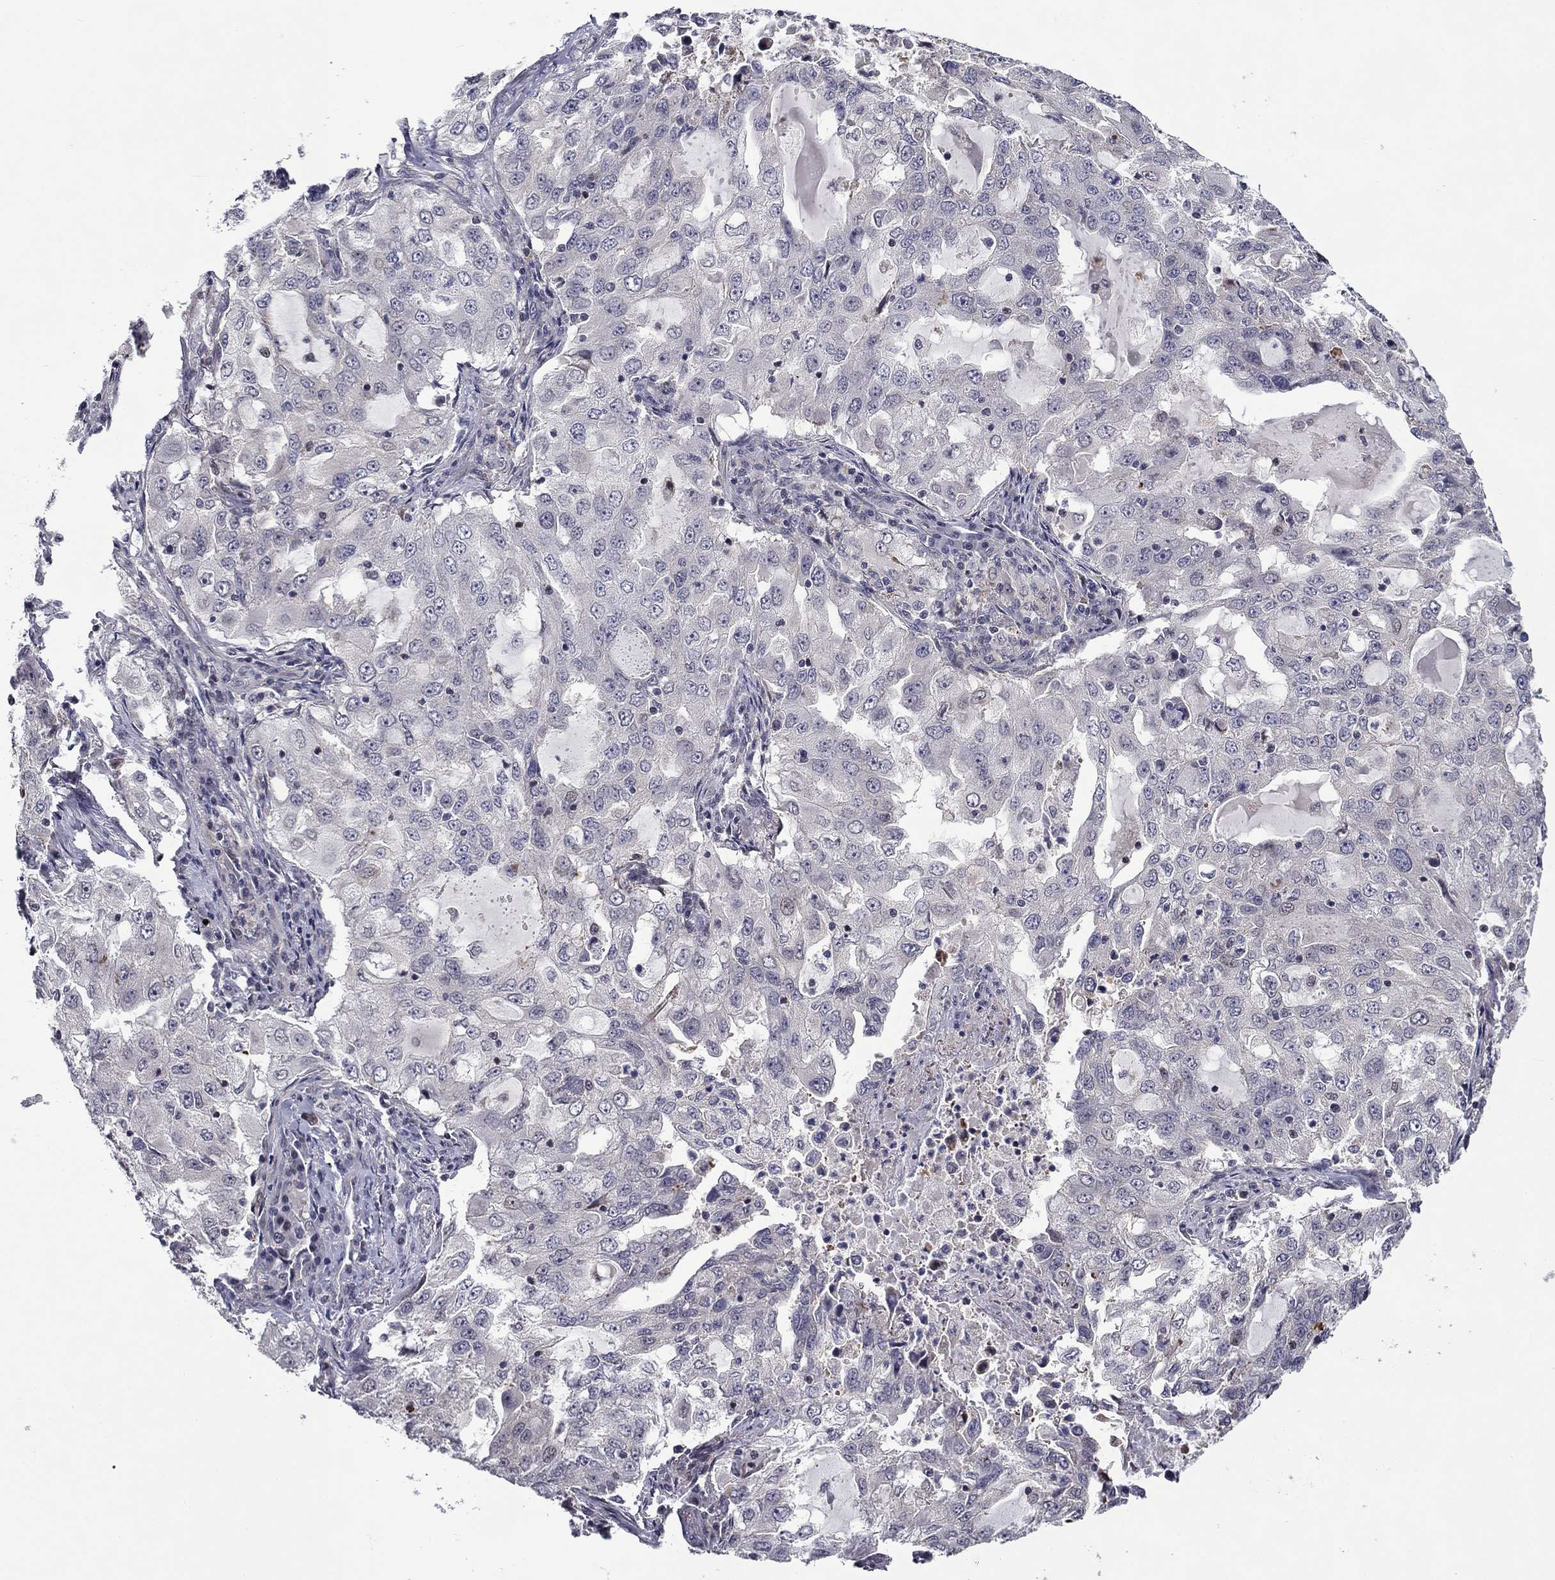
{"staining": {"intensity": "negative", "quantity": "none", "location": "none"}, "tissue": "lung cancer", "cell_type": "Tumor cells", "image_type": "cancer", "snomed": [{"axis": "morphology", "description": "Adenocarcinoma, NOS"}, {"axis": "topography", "description": "Lung"}], "caption": "DAB (3,3'-diaminobenzidine) immunohistochemical staining of lung cancer demonstrates no significant positivity in tumor cells.", "gene": "B3GAT1", "patient": {"sex": "female", "age": 61}}